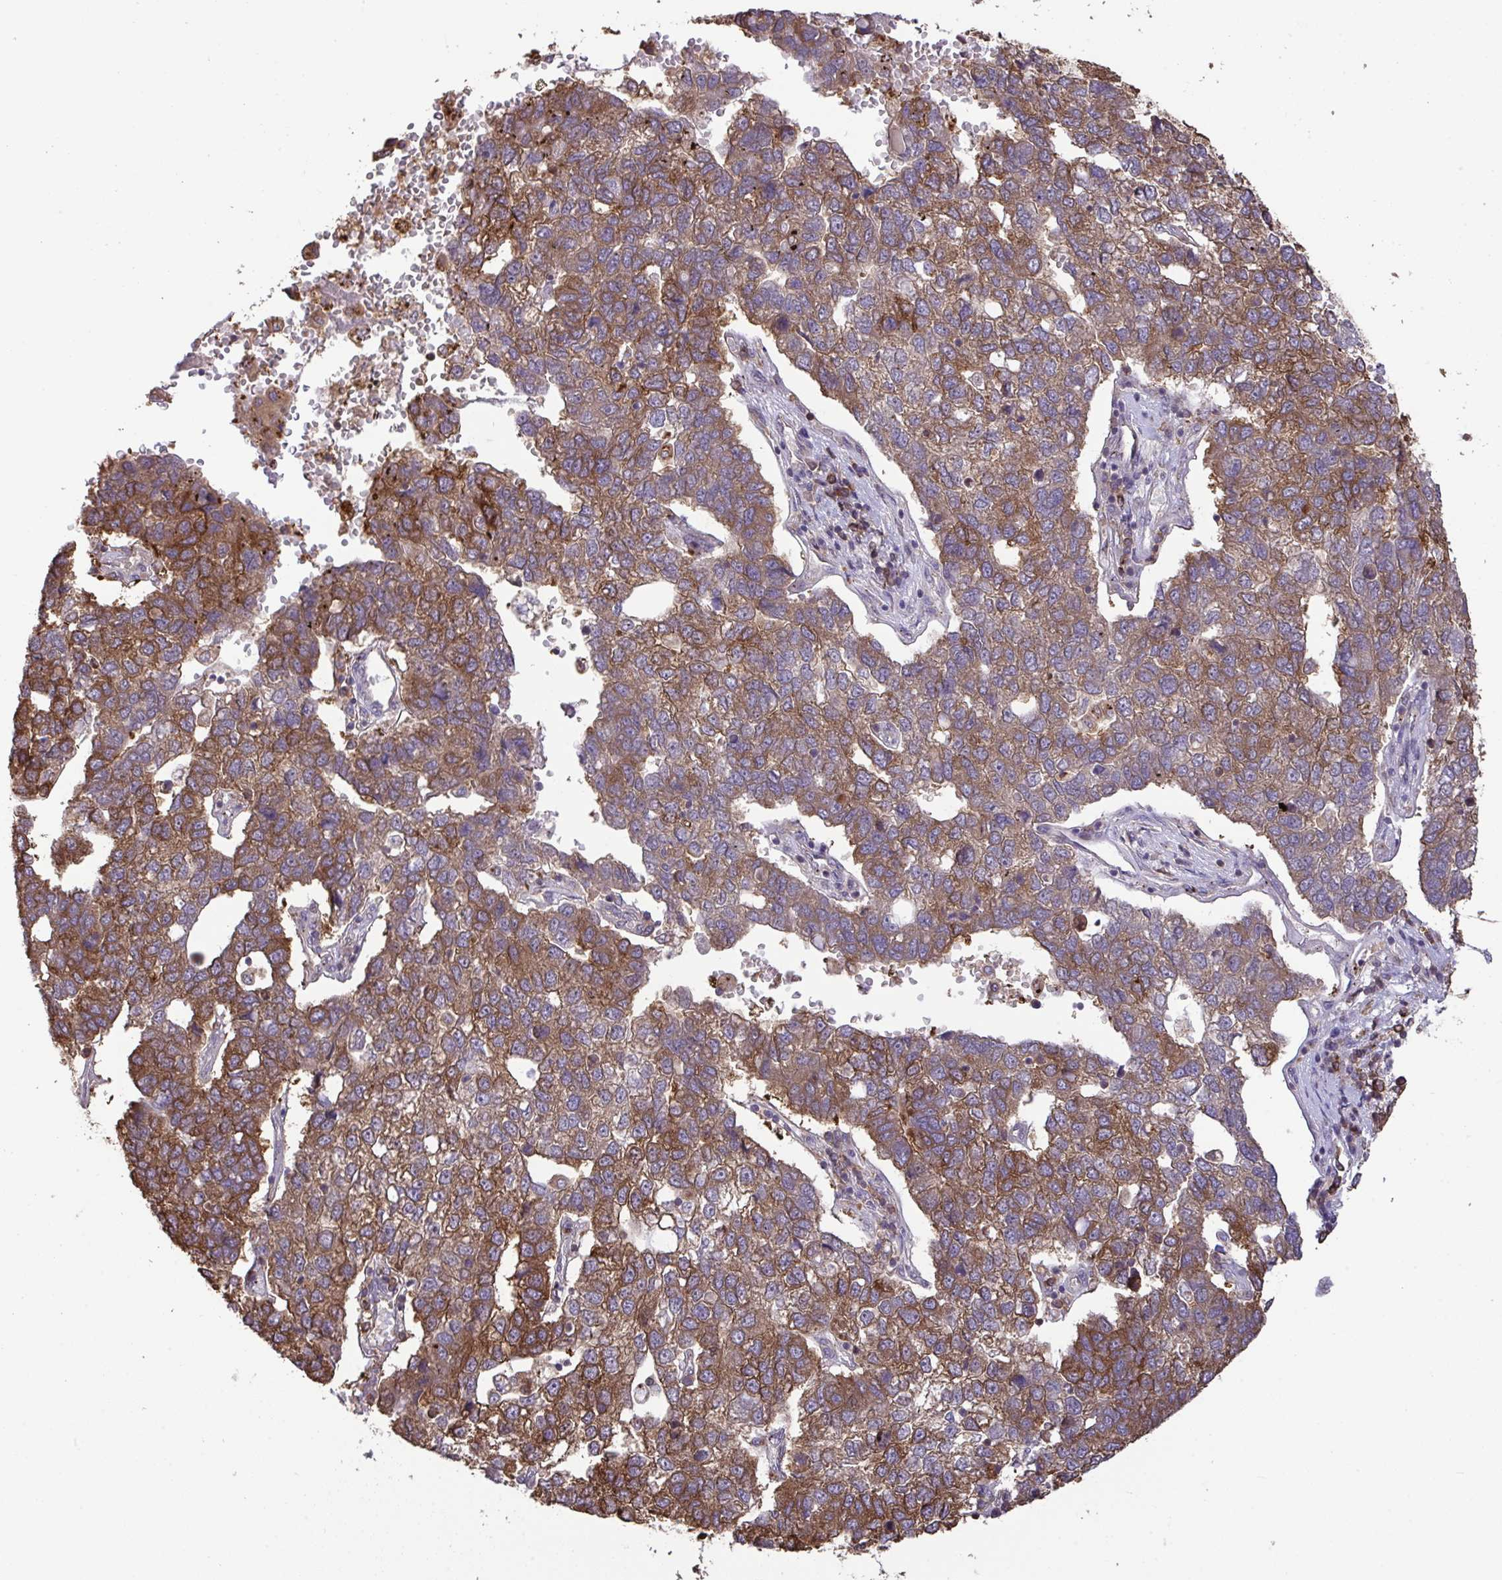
{"staining": {"intensity": "moderate", "quantity": ">75%", "location": "cytoplasmic/membranous"}, "tissue": "pancreatic cancer", "cell_type": "Tumor cells", "image_type": "cancer", "snomed": [{"axis": "morphology", "description": "Adenocarcinoma, NOS"}, {"axis": "topography", "description": "Pancreas"}], "caption": "A medium amount of moderate cytoplasmic/membranous positivity is present in about >75% of tumor cells in adenocarcinoma (pancreatic) tissue.", "gene": "C12orf57", "patient": {"sex": "female", "age": 61}}